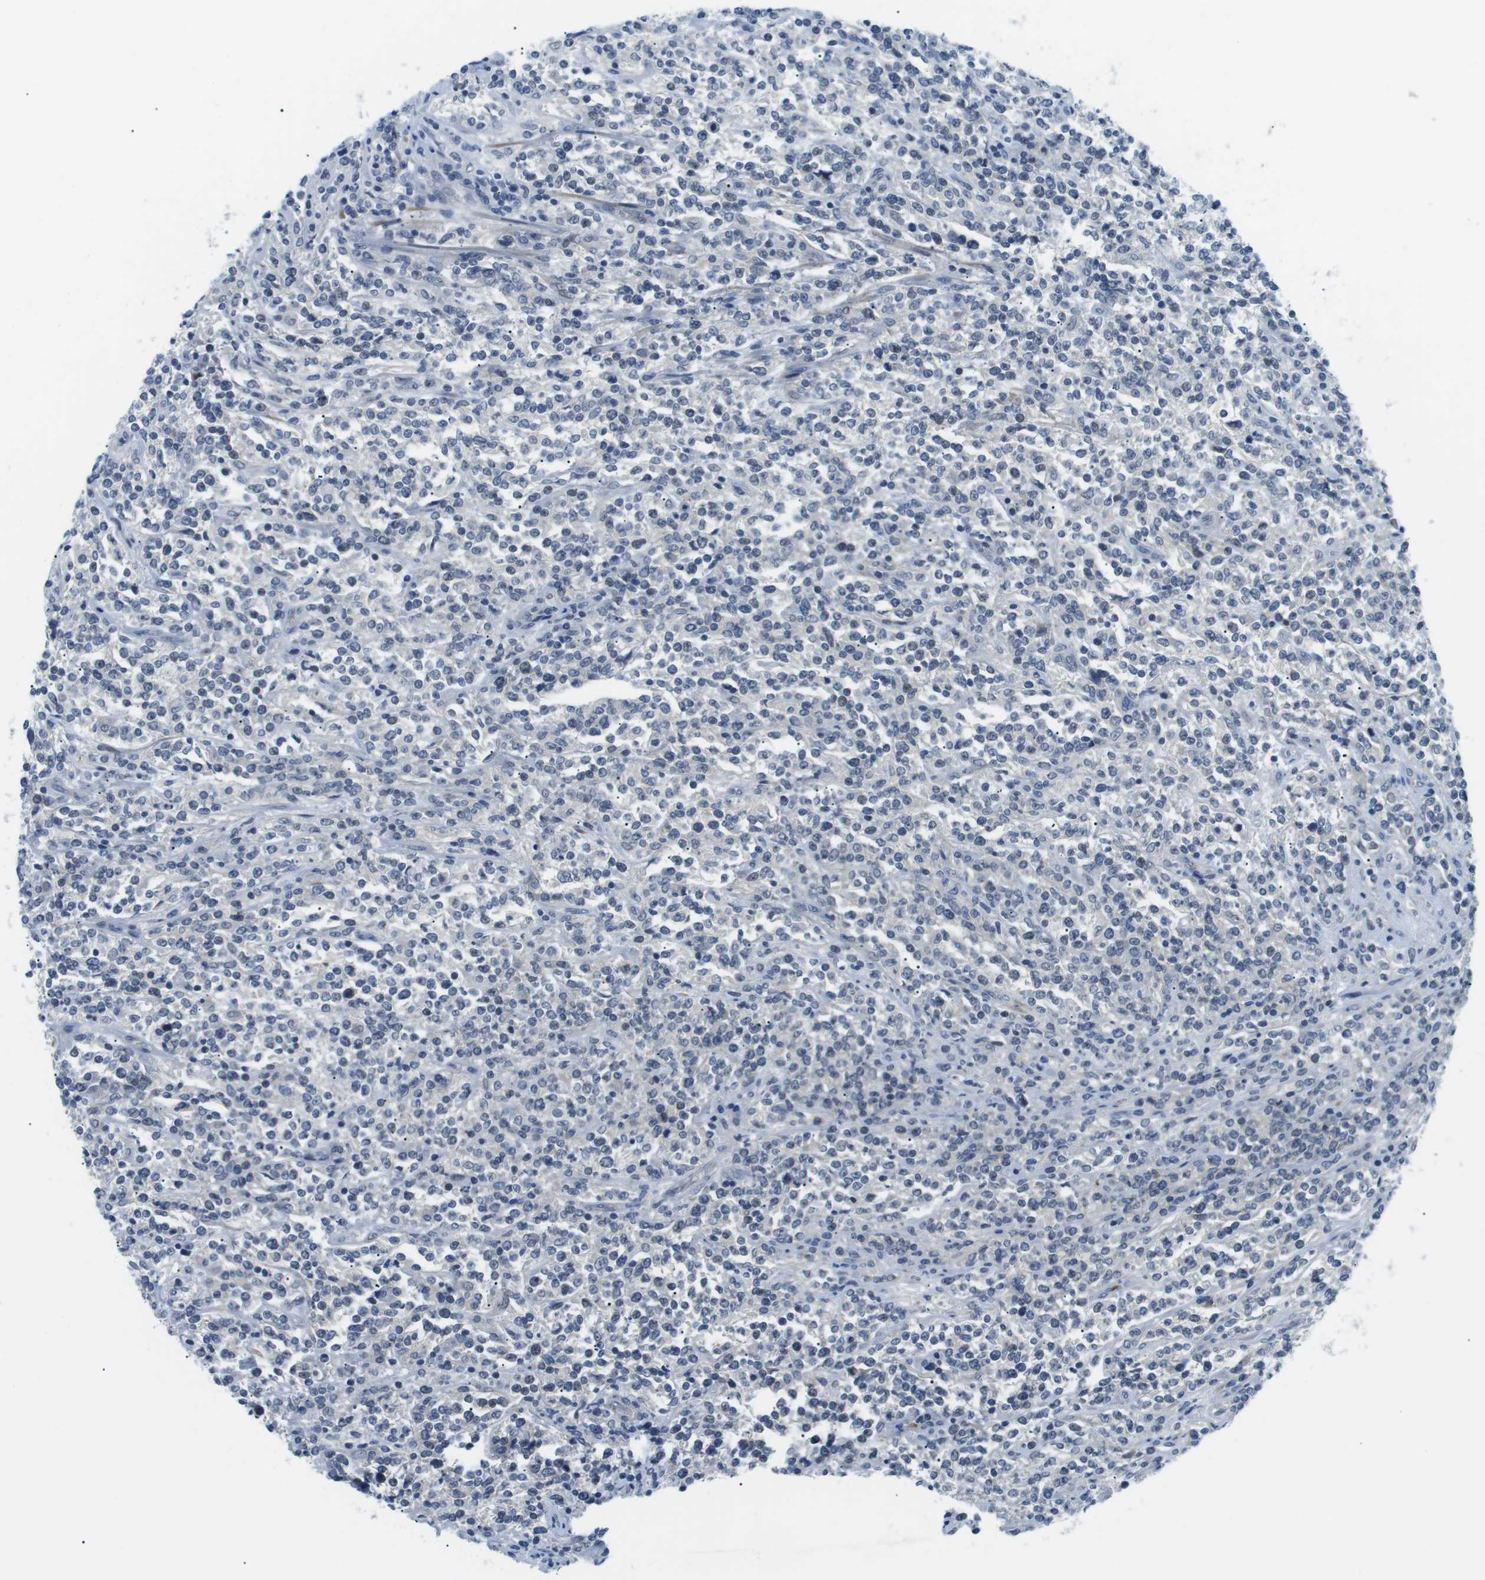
{"staining": {"intensity": "negative", "quantity": "none", "location": "none"}, "tissue": "lymphoma", "cell_type": "Tumor cells", "image_type": "cancer", "snomed": [{"axis": "morphology", "description": "Malignant lymphoma, non-Hodgkin's type, High grade"}, {"axis": "topography", "description": "Soft tissue"}], "caption": "High power microscopy micrograph of an immunohistochemistry image of lymphoma, revealing no significant expression in tumor cells.", "gene": "WSCD1", "patient": {"sex": "male", "age": 18}}